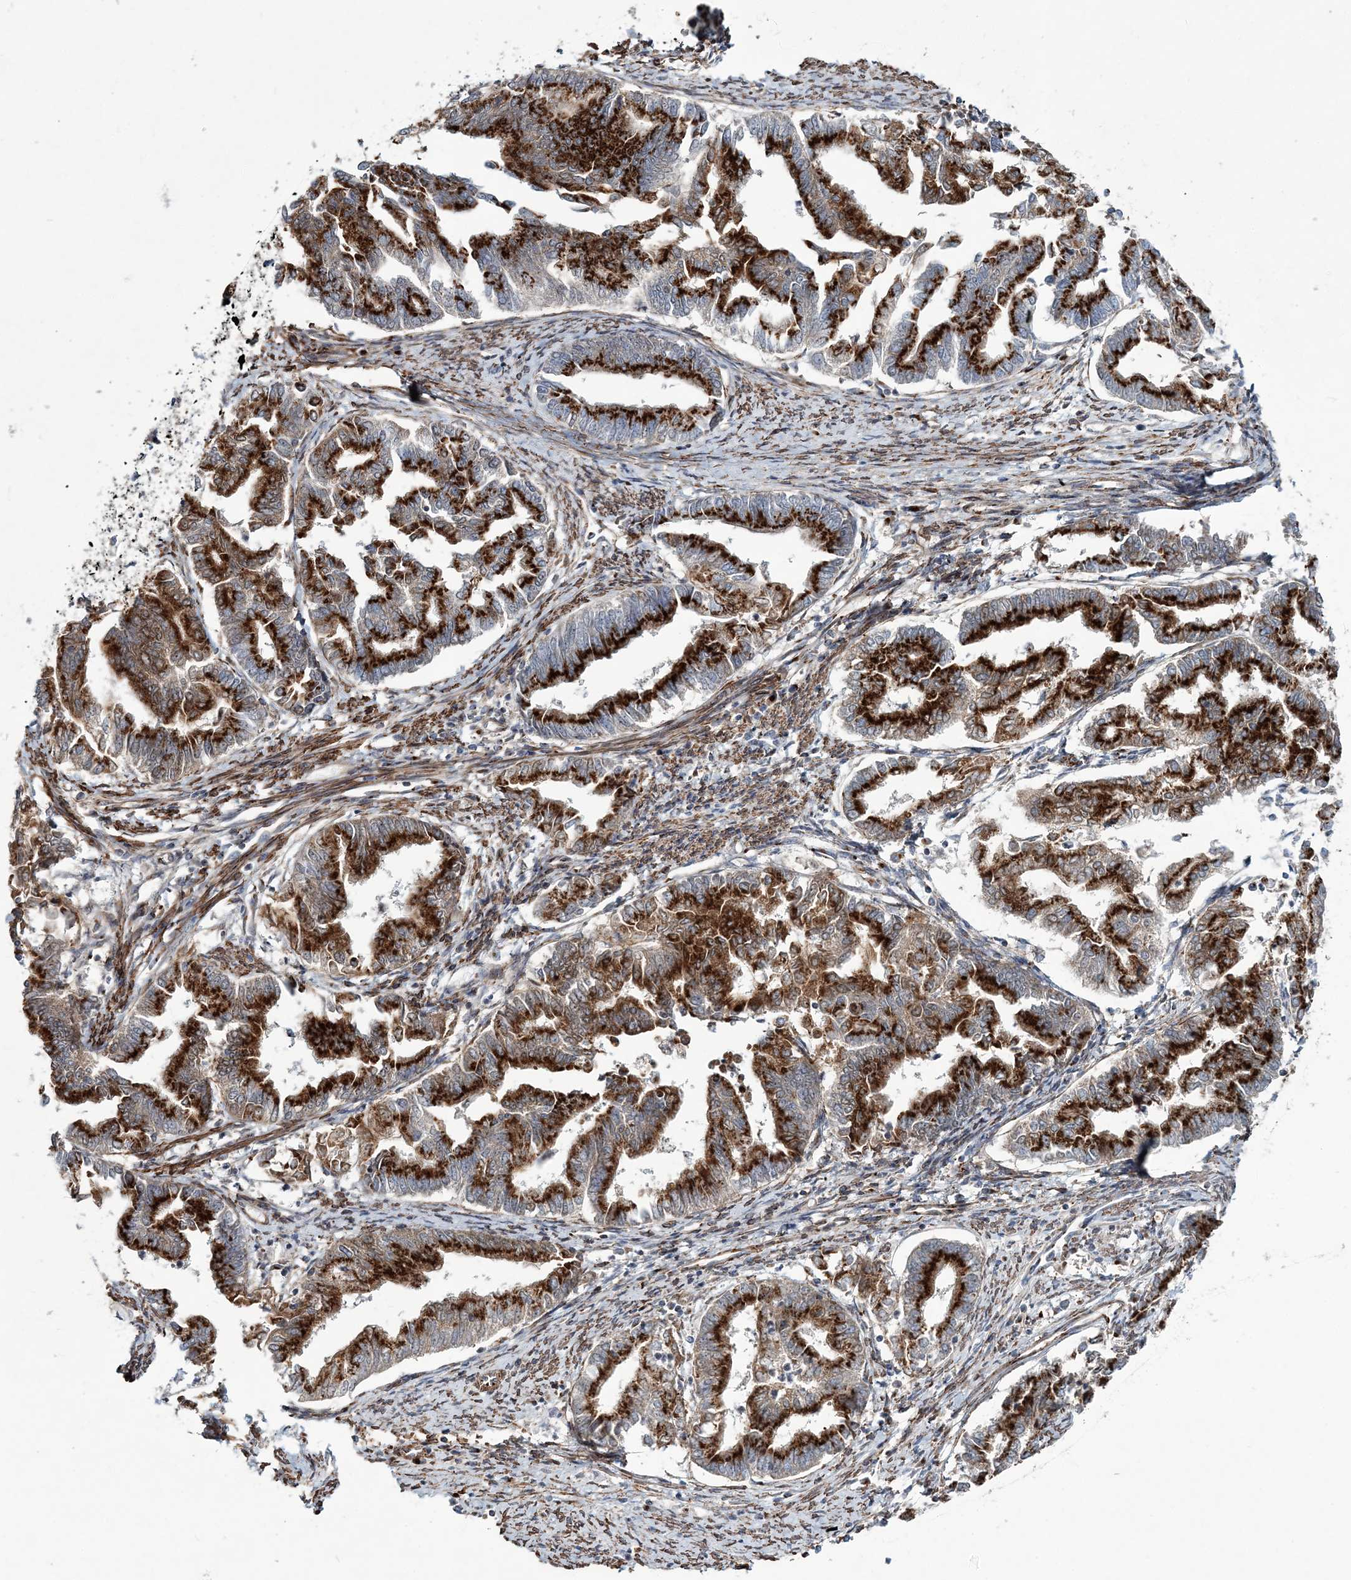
{"staining": {"intensity": "strong", "quantity": ">75%", "location": "cytoplasmic/membranous"}, "tissue": "endometrial cancer", "cell_type": "Tumor cells", "image_type": "cancer", "snomed": [{"axis": "morphology", "description": "Adenocarcinoma, NOS"}, {"axis": "topography", "description": "Endometrium"}], "caption": "Endometrial cancer stained for a protein (brown) reveals strong cytoplasmic/membranous positive expression in approximately >75% of tumor cells.", "gene": "MAN1A2", "patient": {"sex": "female", "age": 79}}